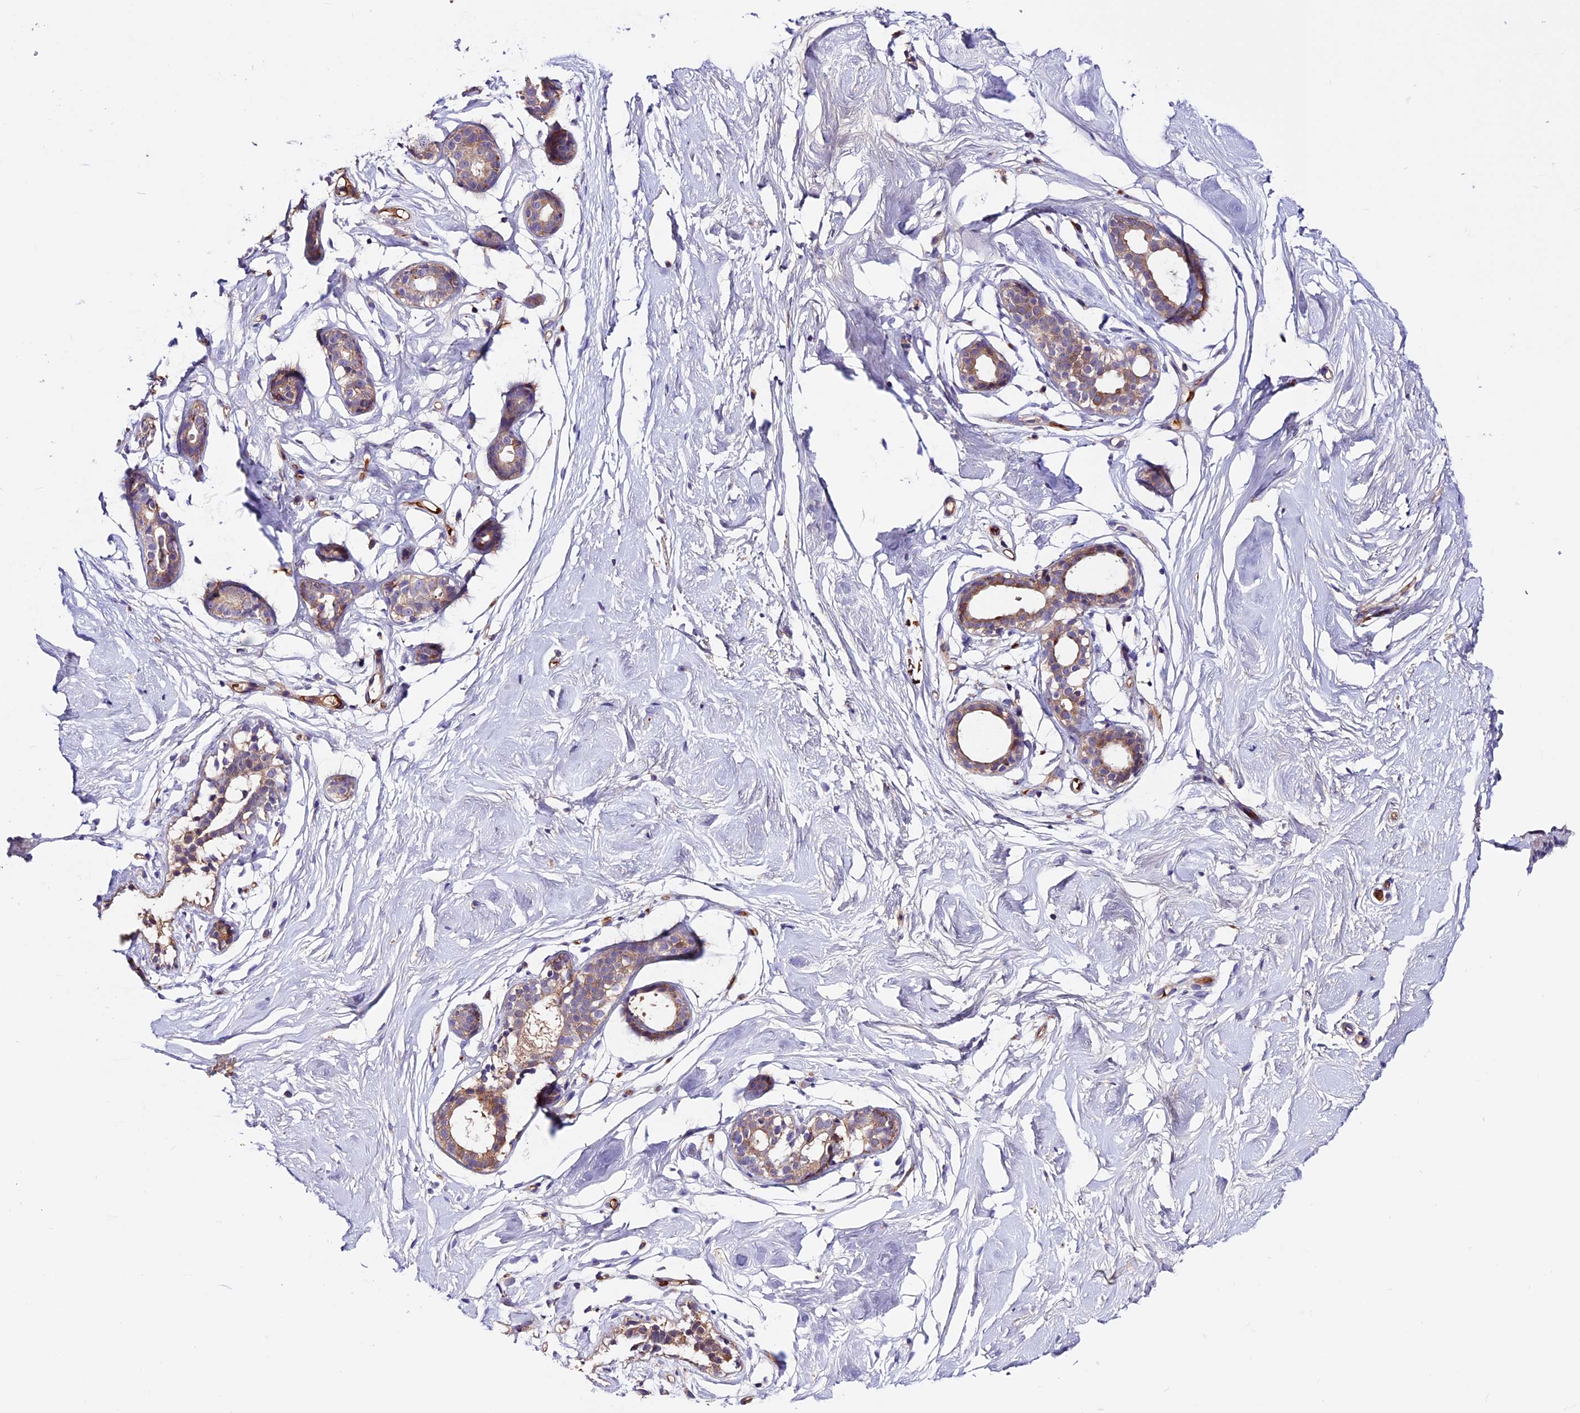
{"staining": {"intensity": "negative", "quantity": "none", "location": "none"}, "tissue": "breast", "cell_type": "Adipocytes", "image_type": "normal", "snomed": [{"axis": "morphology", "description": "Normal tissue, NOS"}, {"axis": "morphology", "description": "Adenoma, NOS"}, {"axis": "topography", "description": "Breast"}], "caption": "This is an IHC image of unremarkable breast. There is no positivity in adipocytes.", "gene": "RINL", "patient": {"sex": "female", "age": 23}}